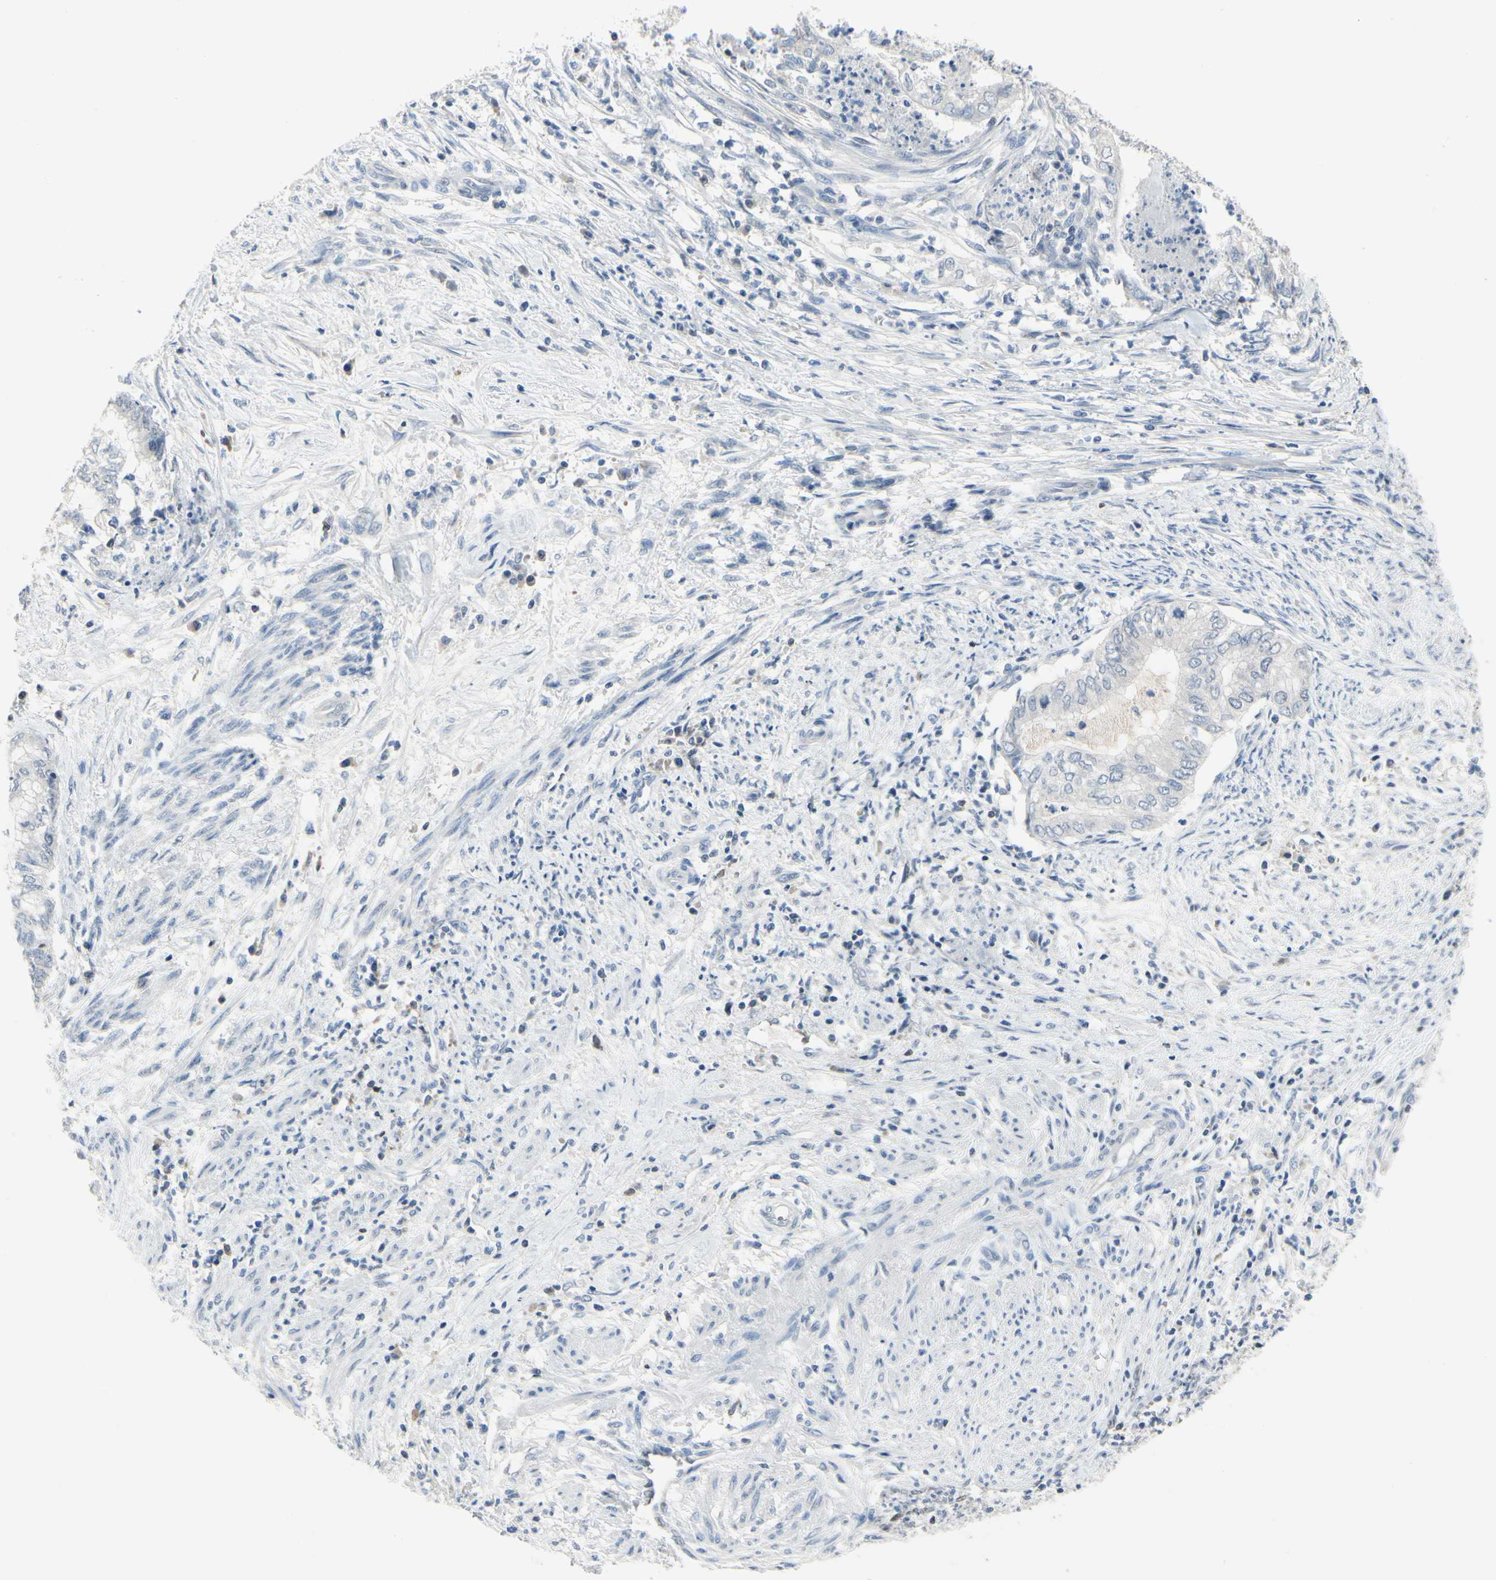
{"staining": {"intensity": "negative", "quantity": "none", "location": "none"}, "tissue": "endometrial cancer", "cell_type": "Tumor cells", "image_type": "cancer", "snomed": [{"axis": "morphology", "description": "Necrosis, NOS"}, {"axis": "morphology", "description": "Adenocarcinoma, NOS"}, {"axis": "topography", "description": "Endometrium"}], "caption": "DAB (3,3'-diaminobenzidine) immunohistochemical staining of endometrial cancer reveals no significant staining in tumor cells.", "gene": "NFATC2", "patient": {"sex": "female", "age": 79}}